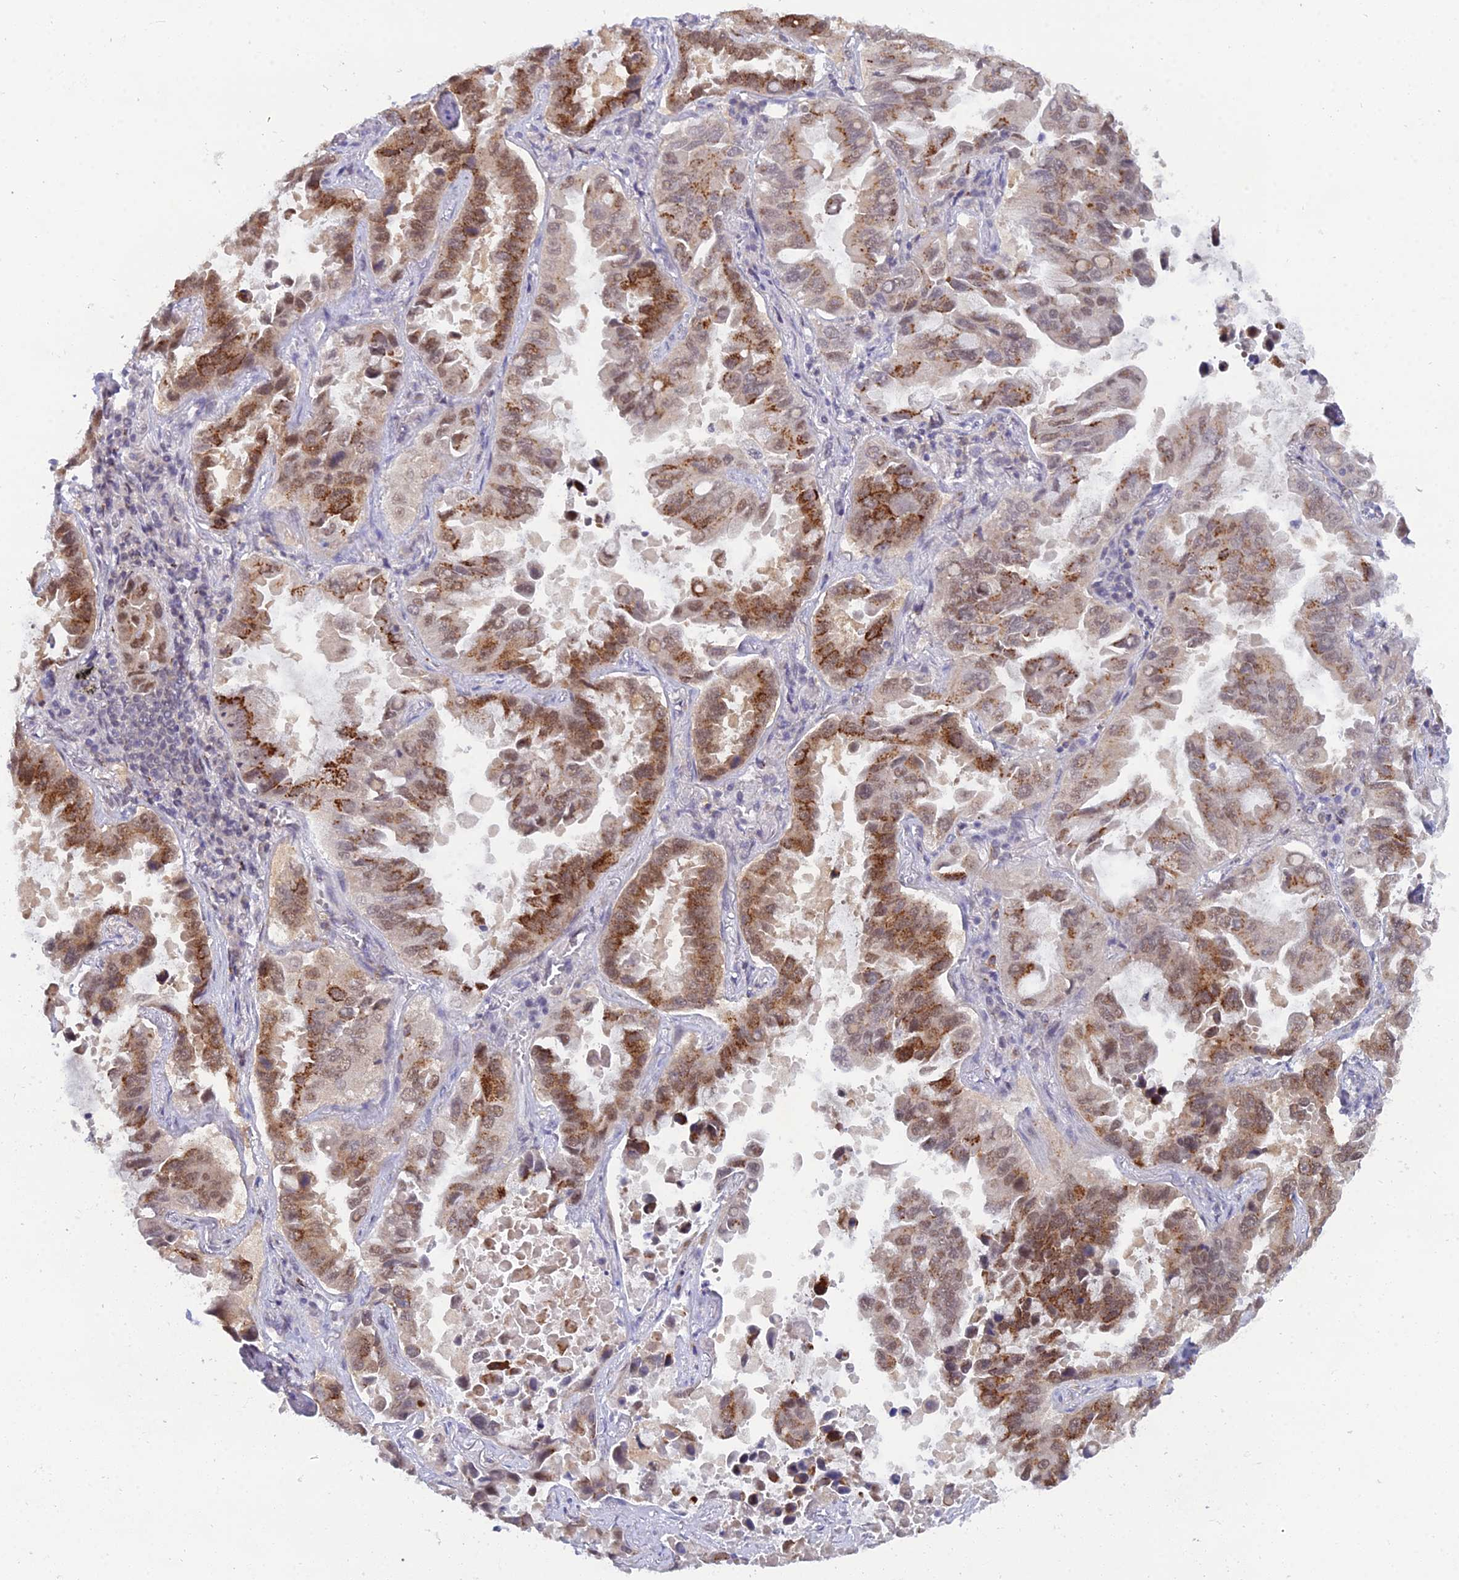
{"staining": {"intensity": "moderate", "quantity": ">75%", "location": "cytoplasmic/membranous,nuclear"}, "tissue": "lung cancer", "cell_type": "Tumor cells", "image_type": "cancer", "snomed": [{"axis": "morphology", "description": "Adenocarcinoma, NOS"}, {"axis": "topography", "description": "Lung"}], "caption": "An IHC photomicrograph of neoplastic tissue is shown. Protein staining in brown shows moderate cytoplasmic/membranous and nuclear positivity in lung cancer (adenocarcinoma) within tumor cells.", "gene": "THOC3", "patient": {"sex": "male", "age": 64}}